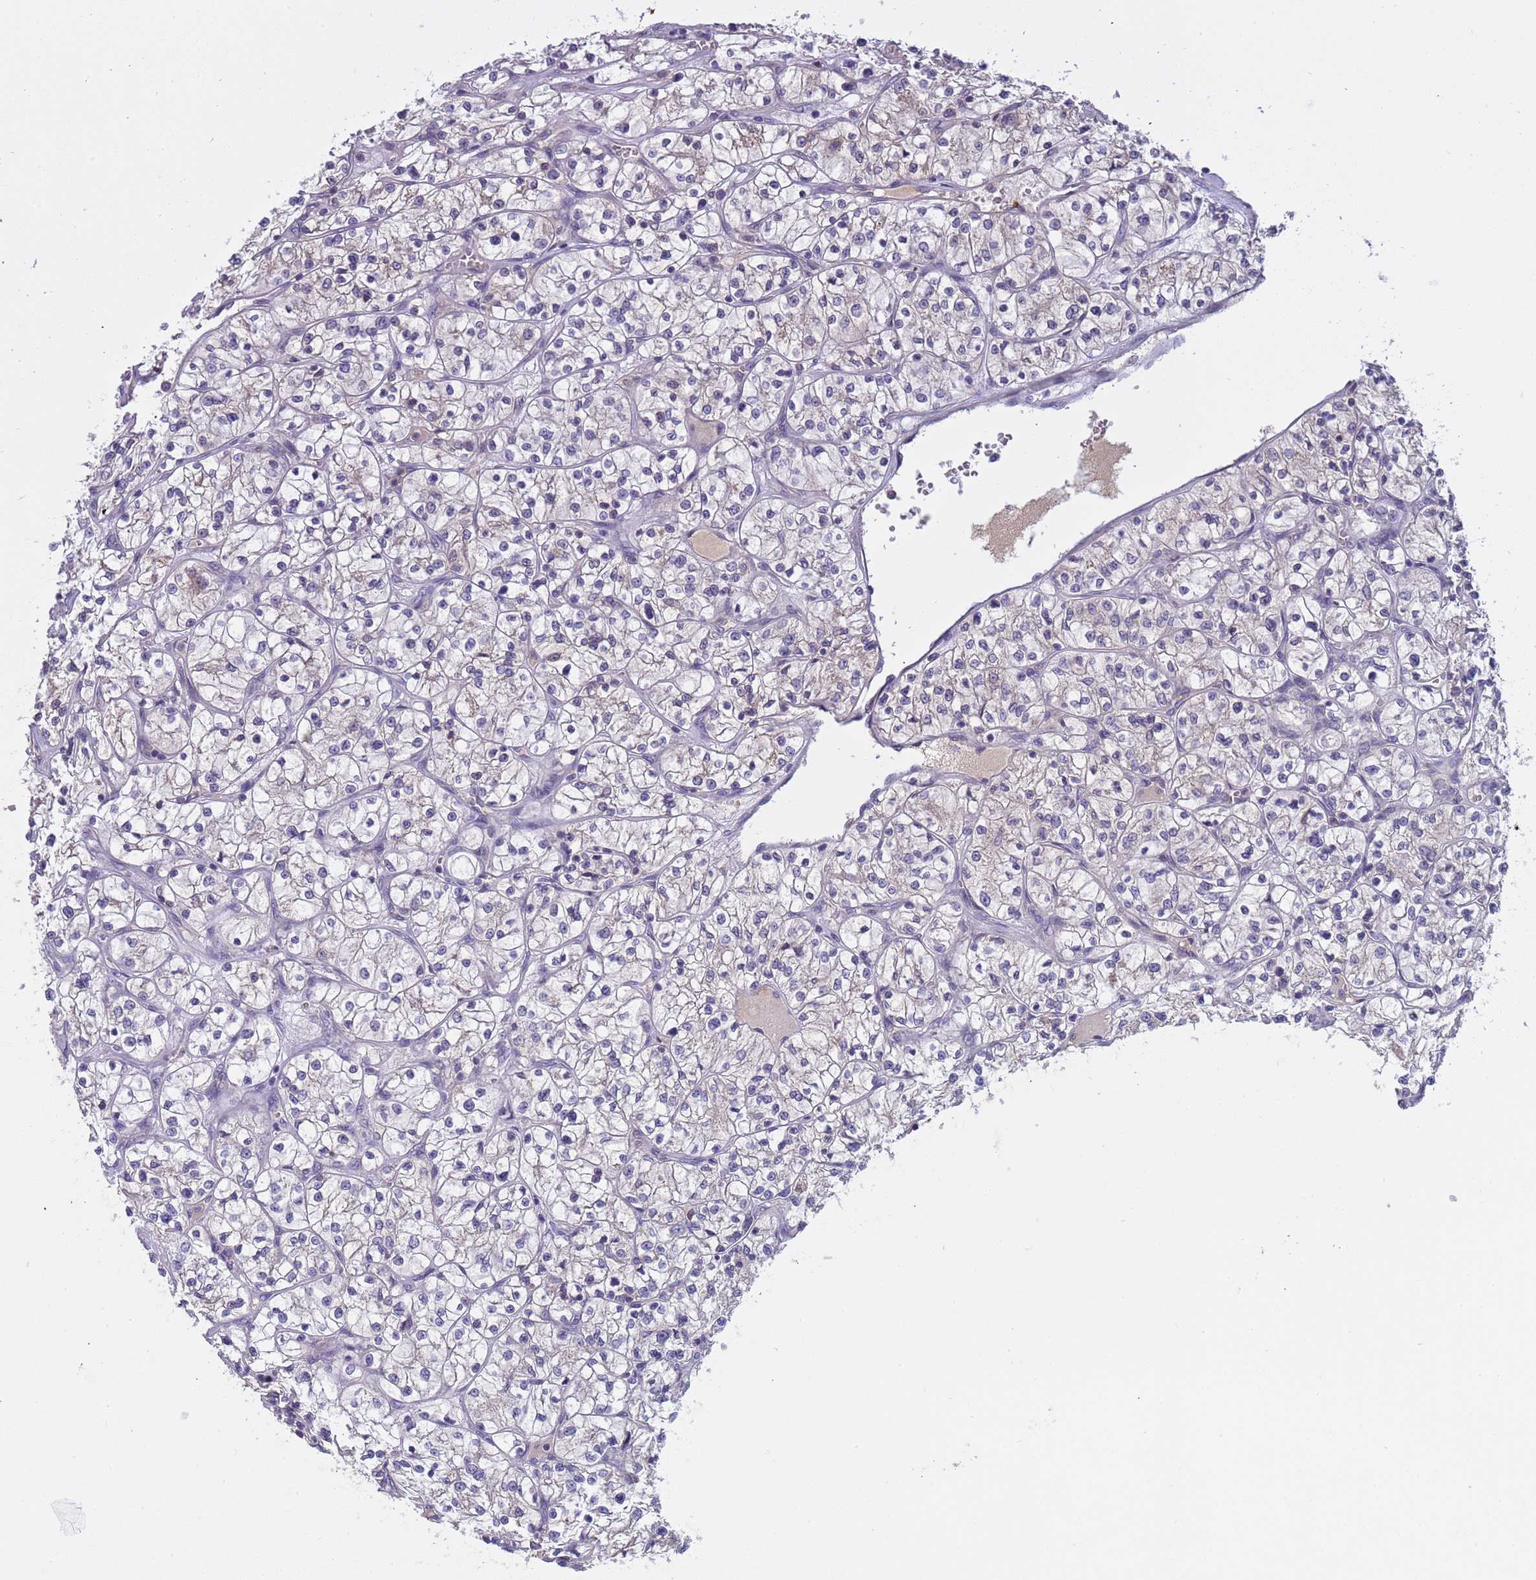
{"staining": {"intensity": "negative", "quantity": "none", "location": "none"}, "tissue": "renal cancer", "cell_type": "Tumor cells", "image_type": "cancer", "snomed": [{"axis": "morphology", "description": "Adenocarcinoma, NOS"}, {"axis": "topography", "description": "Kidney"}], "caption": "High power microscopy photomicrograph of an immunohistochemistry photomicrograph of renal cancer (adenocarcinoma), revealing no significant staining in tumor cells.", "gene": "PLCXD3", "patient": {"sex": "female", "age": 64}}